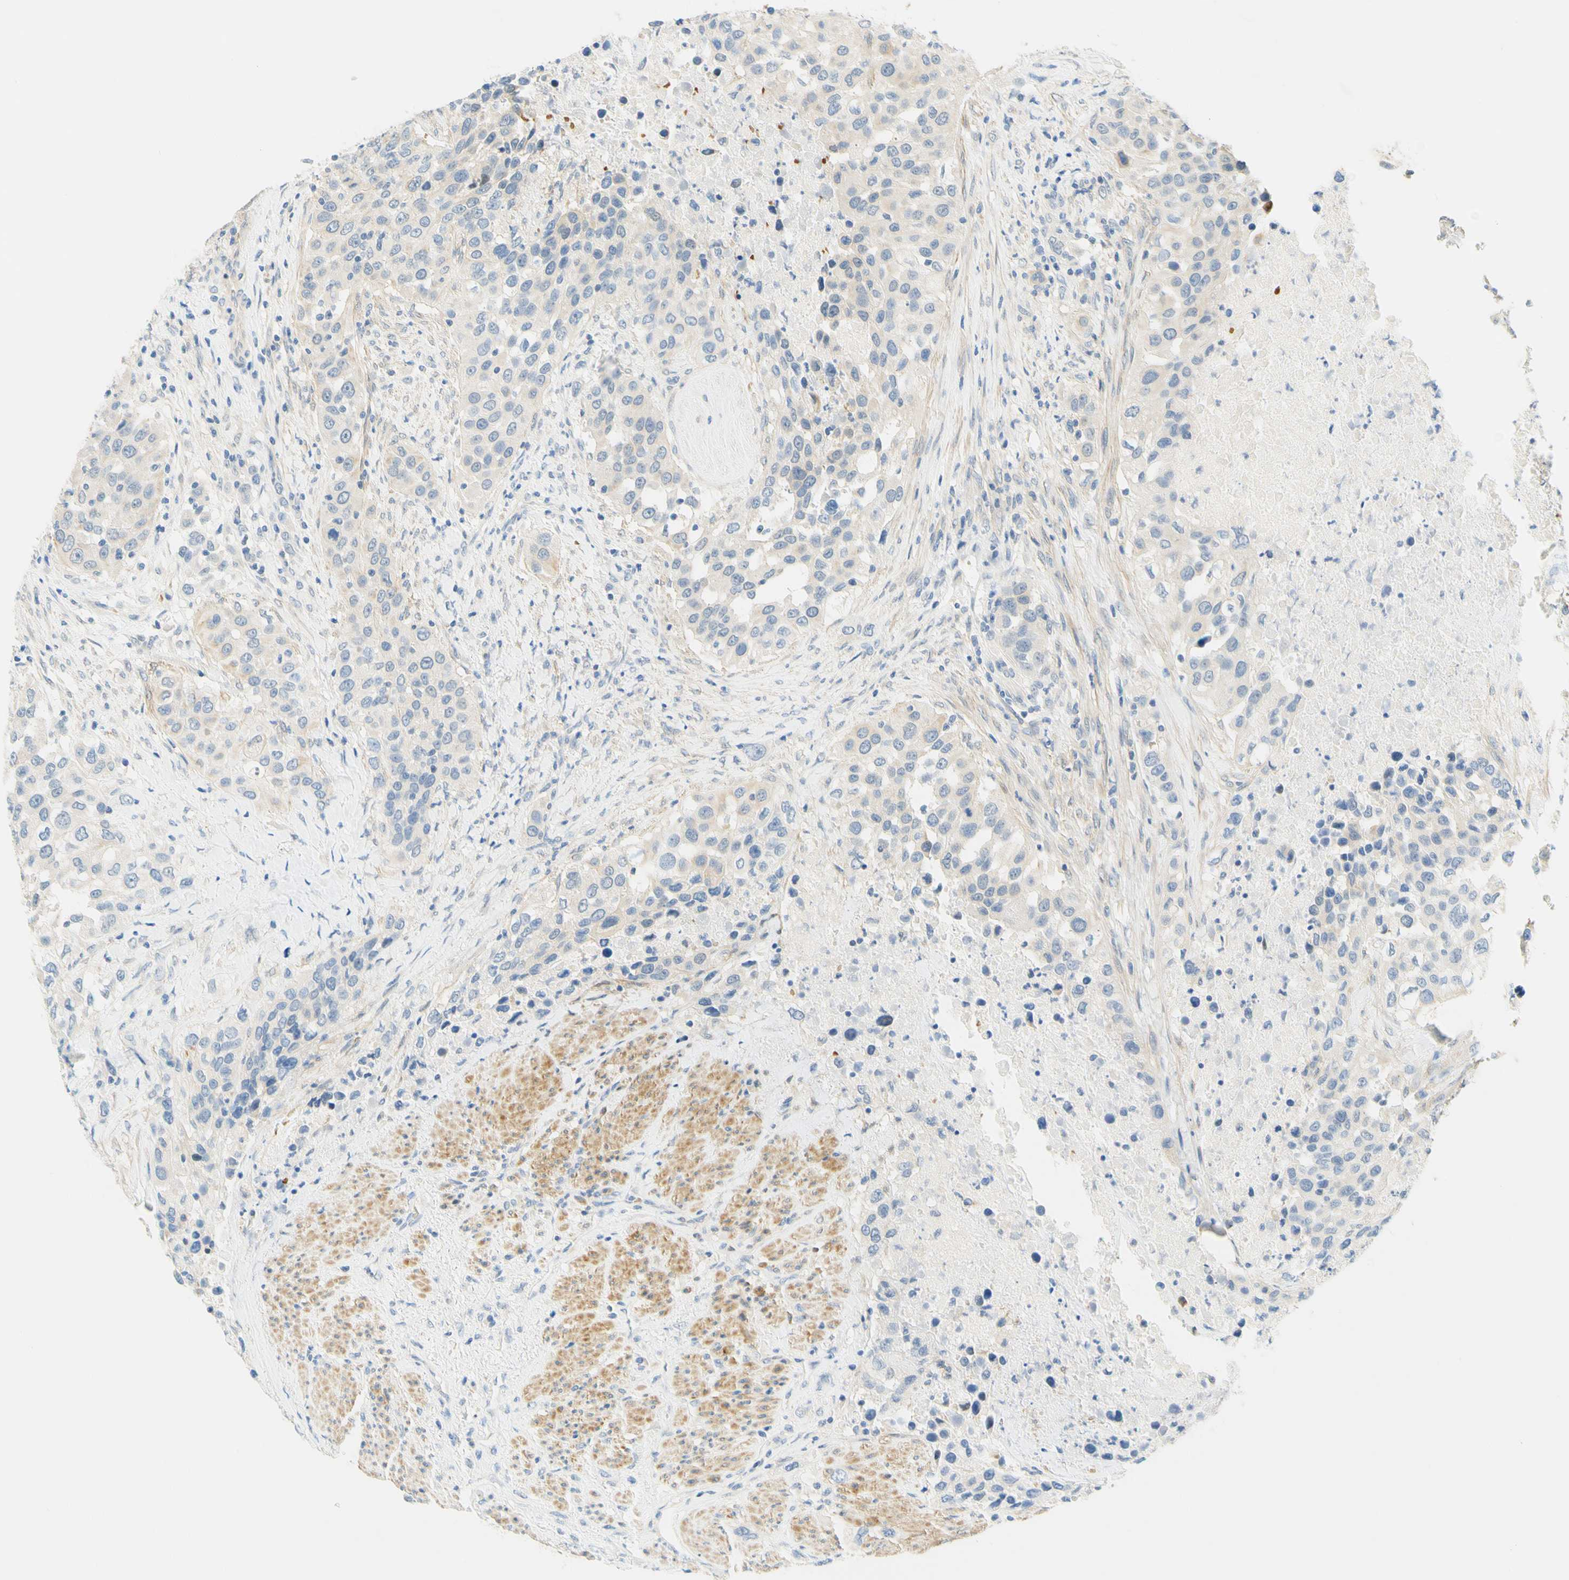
{"staining": {"intensity": "weak", "quantity": "<25%", "location": "cytoplasmic/membranous"}, "tissue": "urothelial cancer", "cell_type": "Tumor cells", "image_type": "cancer", "snomed": [{"axis": "morphology", "description": "Urothelial carcinoma, High grade"}, {"axis": "topography", "description": "Urinary bladder"}], "caption": "There is no significant expression in tumor cells of urothelial carcinoma (high-grade).", "gene": "ENTREP2", "patient": {"sex": "female", "age": 80}}